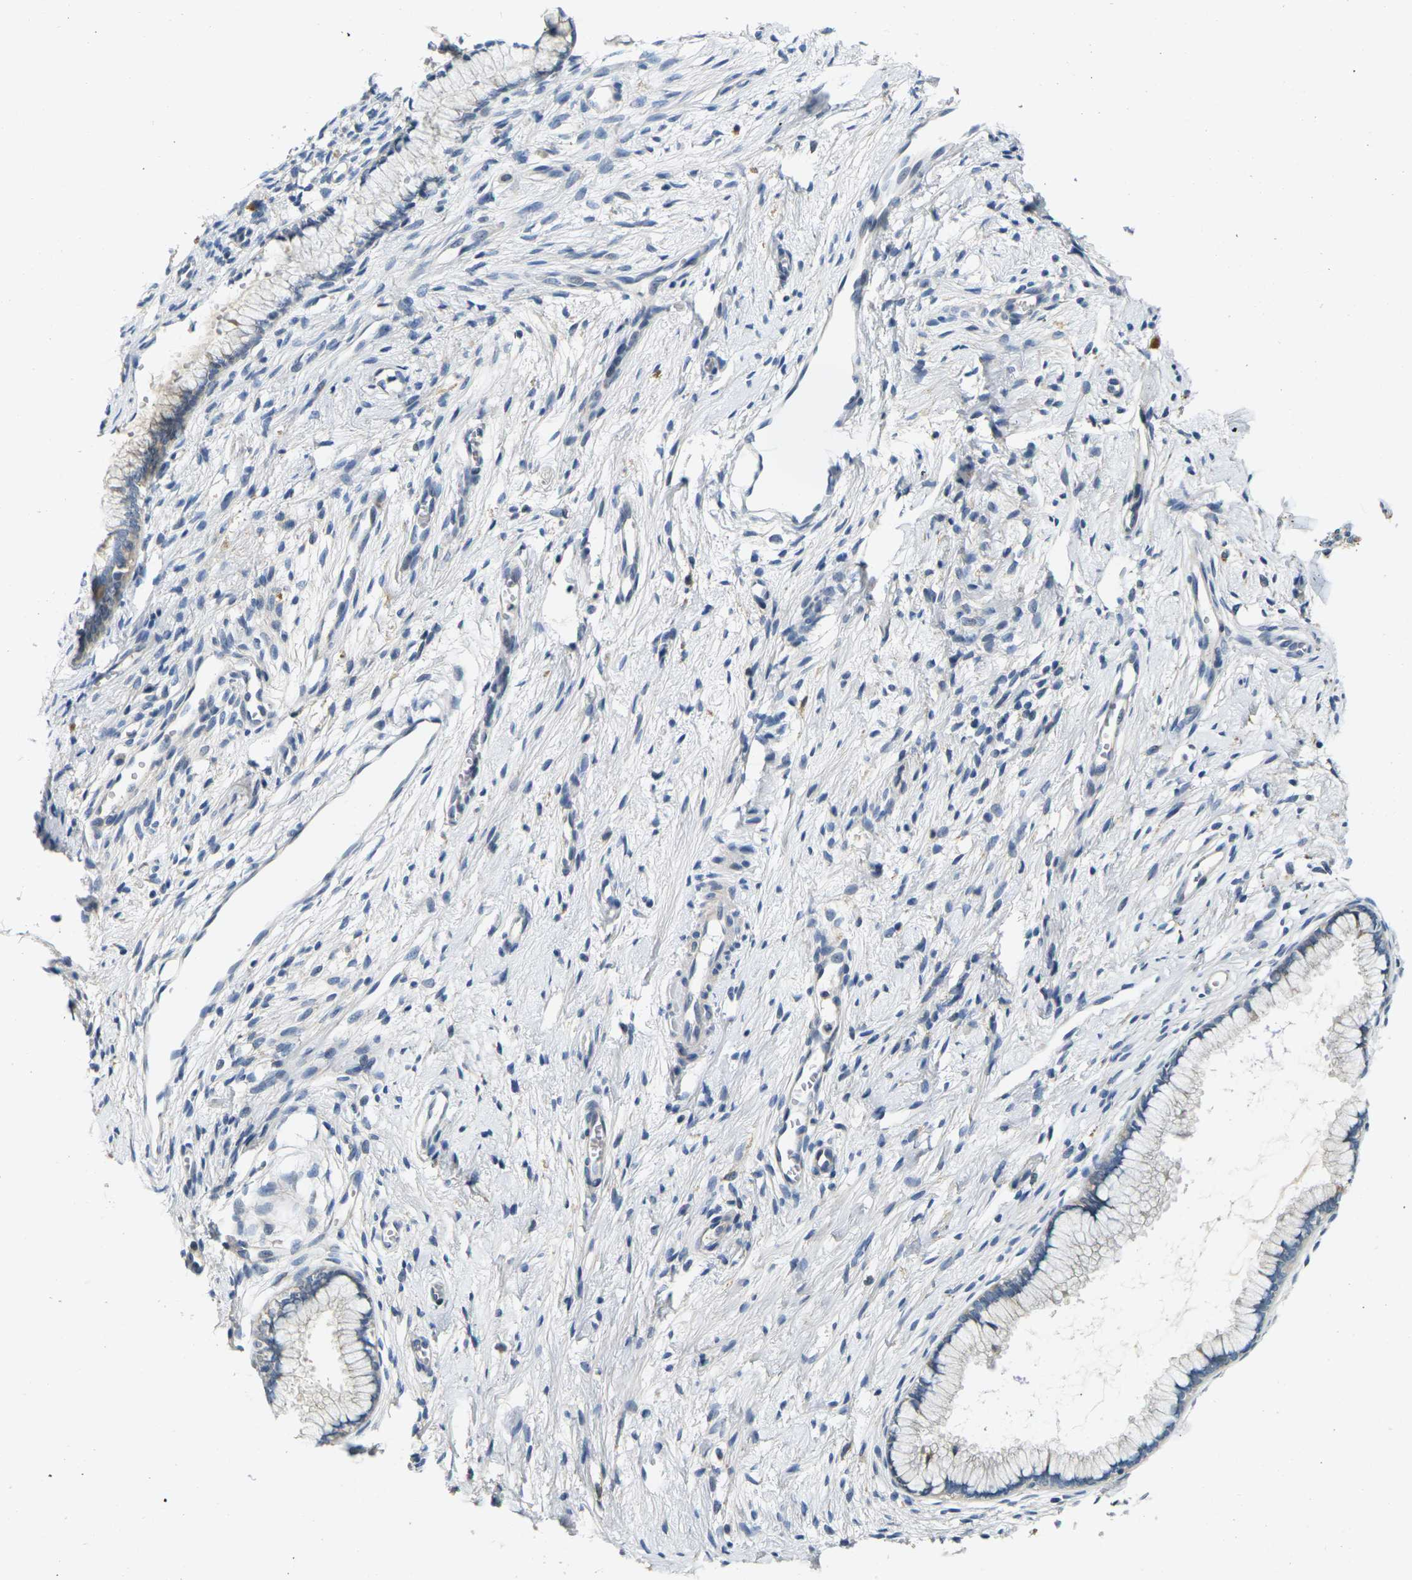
{"staining": {"intensity": "negative", "quantity": "none", "location": "none"}, "tissue": "cervix", "cell_type": "Glandular cells", "image_type": "normal", "snomed": [{"axis": "morphology", "description": "Normal tissue, NOS"}, {"axis": "topography", "description": "Cervix"}], "caption": "Cervix stained for a protein using immunohistochemistry (IHC) reveals no staining glandular cells.", "gene": "SHISAL2B", "patient": {"sex": "female", "age": 65}}